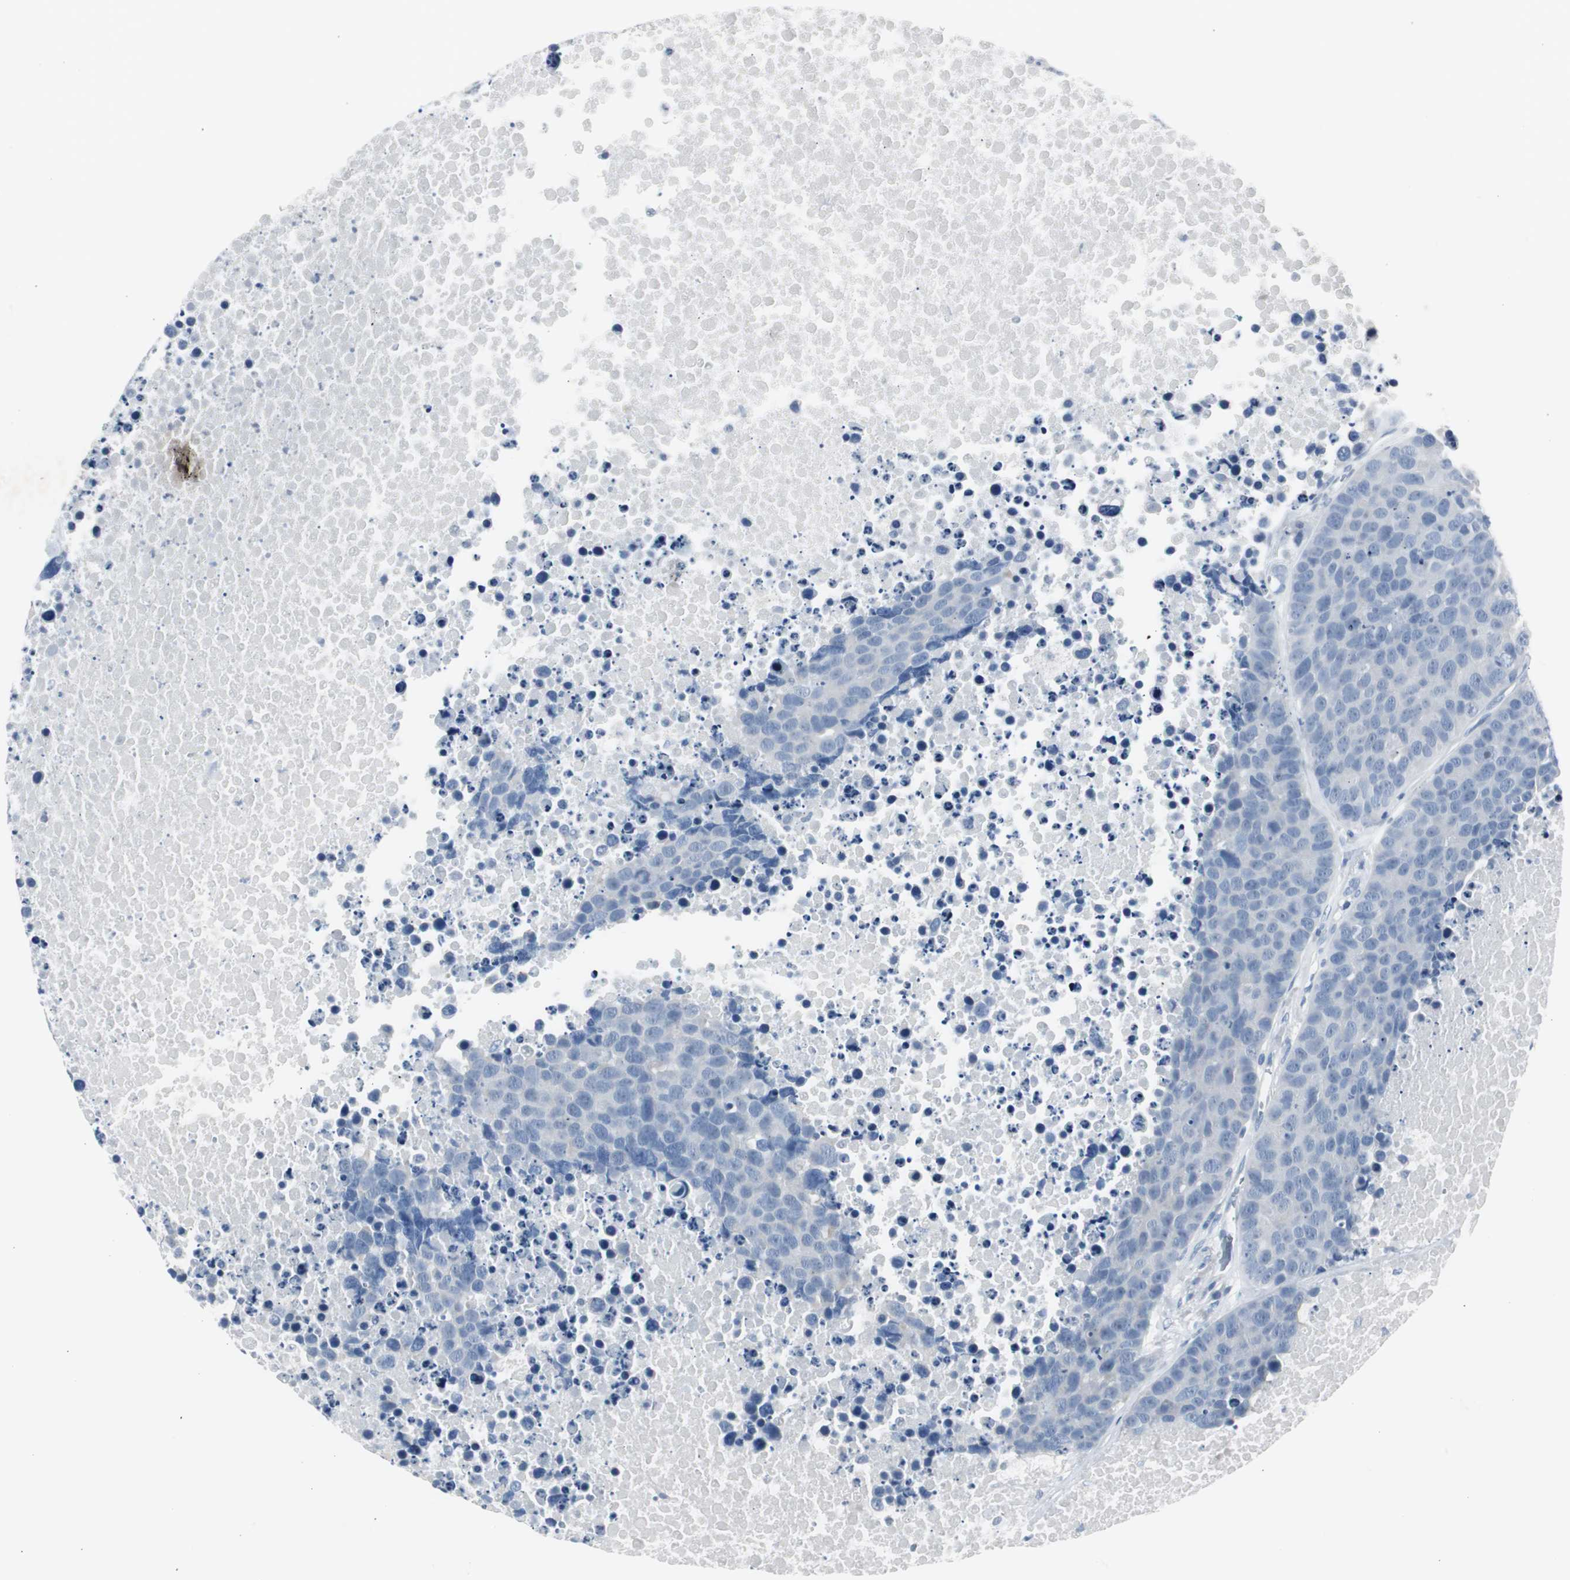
{"staining": {"intensity": "negative", "quantity": "none", "location": "none"}, "tissue": "carcinoid", "cell_type": "Tumor cells", "image_type": "cancer", "snomed": [{"axis": "morphology", "description": "Carcinoid, malignant, NOS"}, {"axis": "topography", "description": "Lung"}], "caption": "Immunohistochemistry photomicrograph of neoplastic tissue: human carcinoid stained with DAB shows no significant protein staining in tumor cells. (Stains: DAB immunohistochemistry (IHC) with hematoxylin counter stain, Microscopy: brightfield microscopy at high magnification).", "gene": "S100A7", "patient": {"sex": "male", "age": 60}}